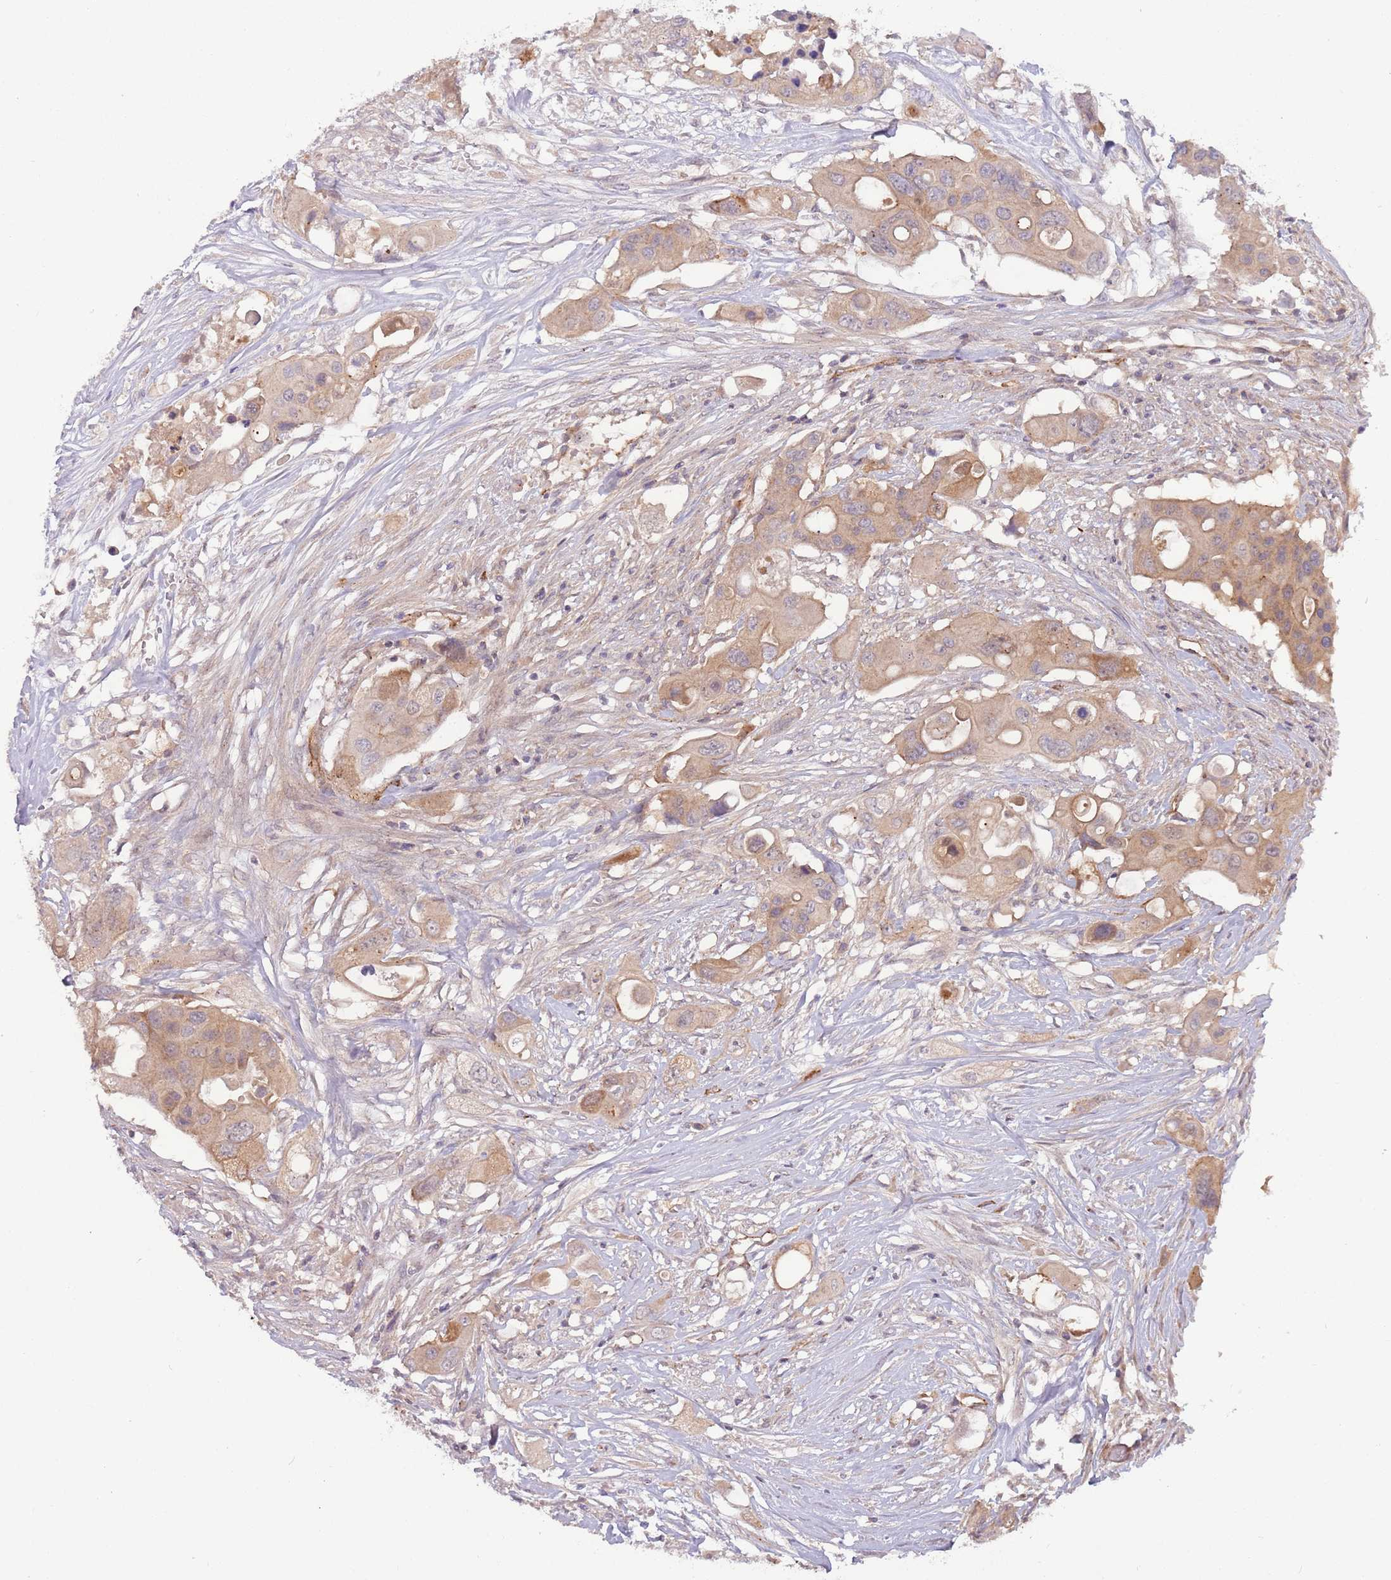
{"staining": {"intensity": "moderate", "quantity": ">75%", "location": "cytoplasmic/membranous"}, "tissue": "colorectal cancer", "cell_type": "Tumor cells", "image_type": "cancer", "snomed": [{"axis": "morphology", "description": "Adenocarcinoma, NOS"}, {"axis": "topography", "description": "Colon"}], "caption": "Immunohistochemistry (IHC) photomicrograph of colorectal cancer stained for a protein (brown), which exhibits medium levels of moderate cytoplasmic/membranous staining in approximately >75% of tumor cells.", "gene": "SAV1", "patient": {"sex": "male", "age": 77}}